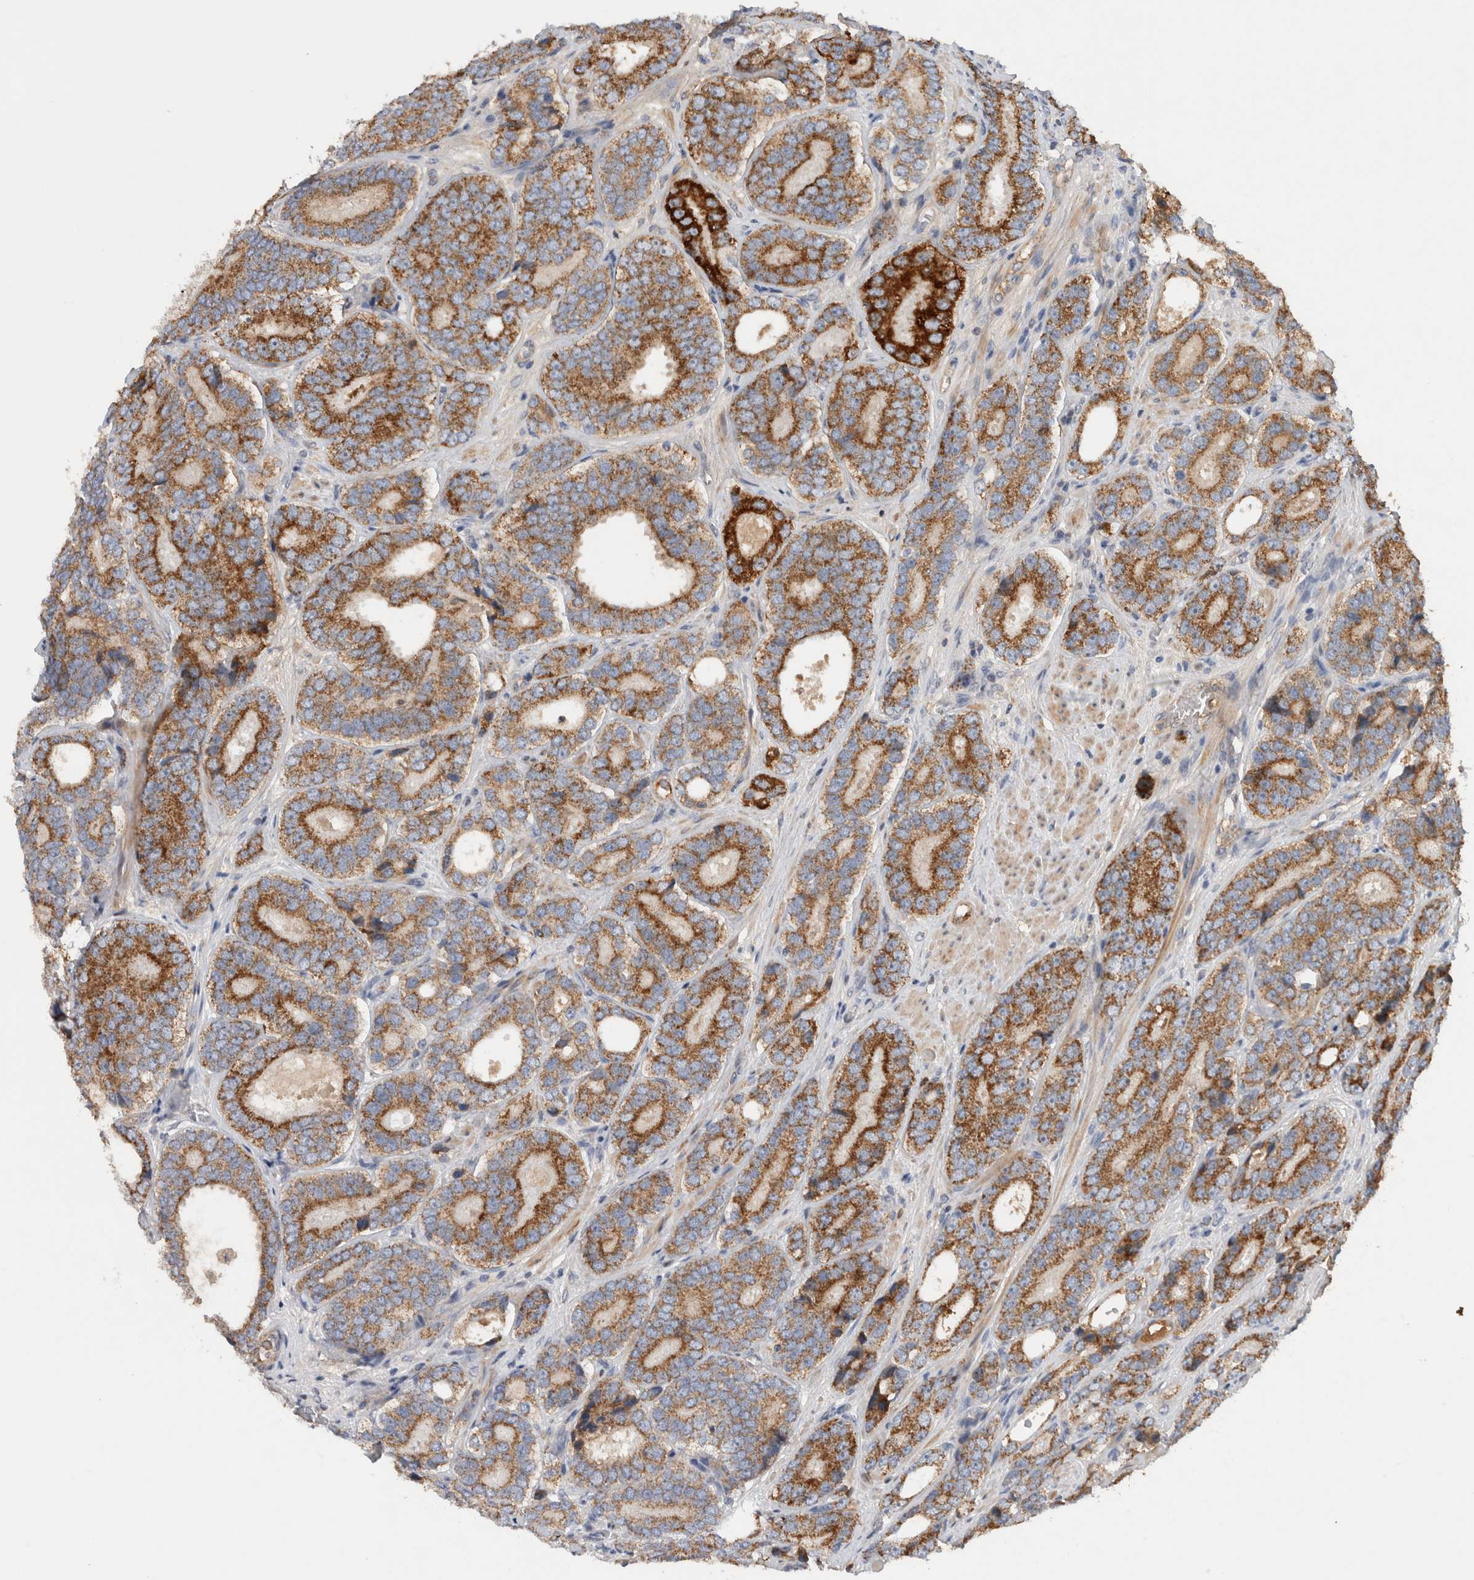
{"staining": {"intensity": "moderate", "quantity": ">75%", "location": "cytoplasmic/membranous"}, "tissue": "prostate cancer", "cell_type": "Tumor cells", "image_type": "cancer", "snomed": [{"axis": "morphology", "description": "Adenocarcinoma, High grade"}, {"axis": "topography", "description": "Prostate"}], "caption": "IHC image of human prostate high-grade adenocarcinoma stained for a protein (brown), which shows medium levels of moderate cytoplasmic/membranous staining in about >75% of tumor cells.", "gene": "MRPS28", "patient": {"sex": "male", "age": 56}}